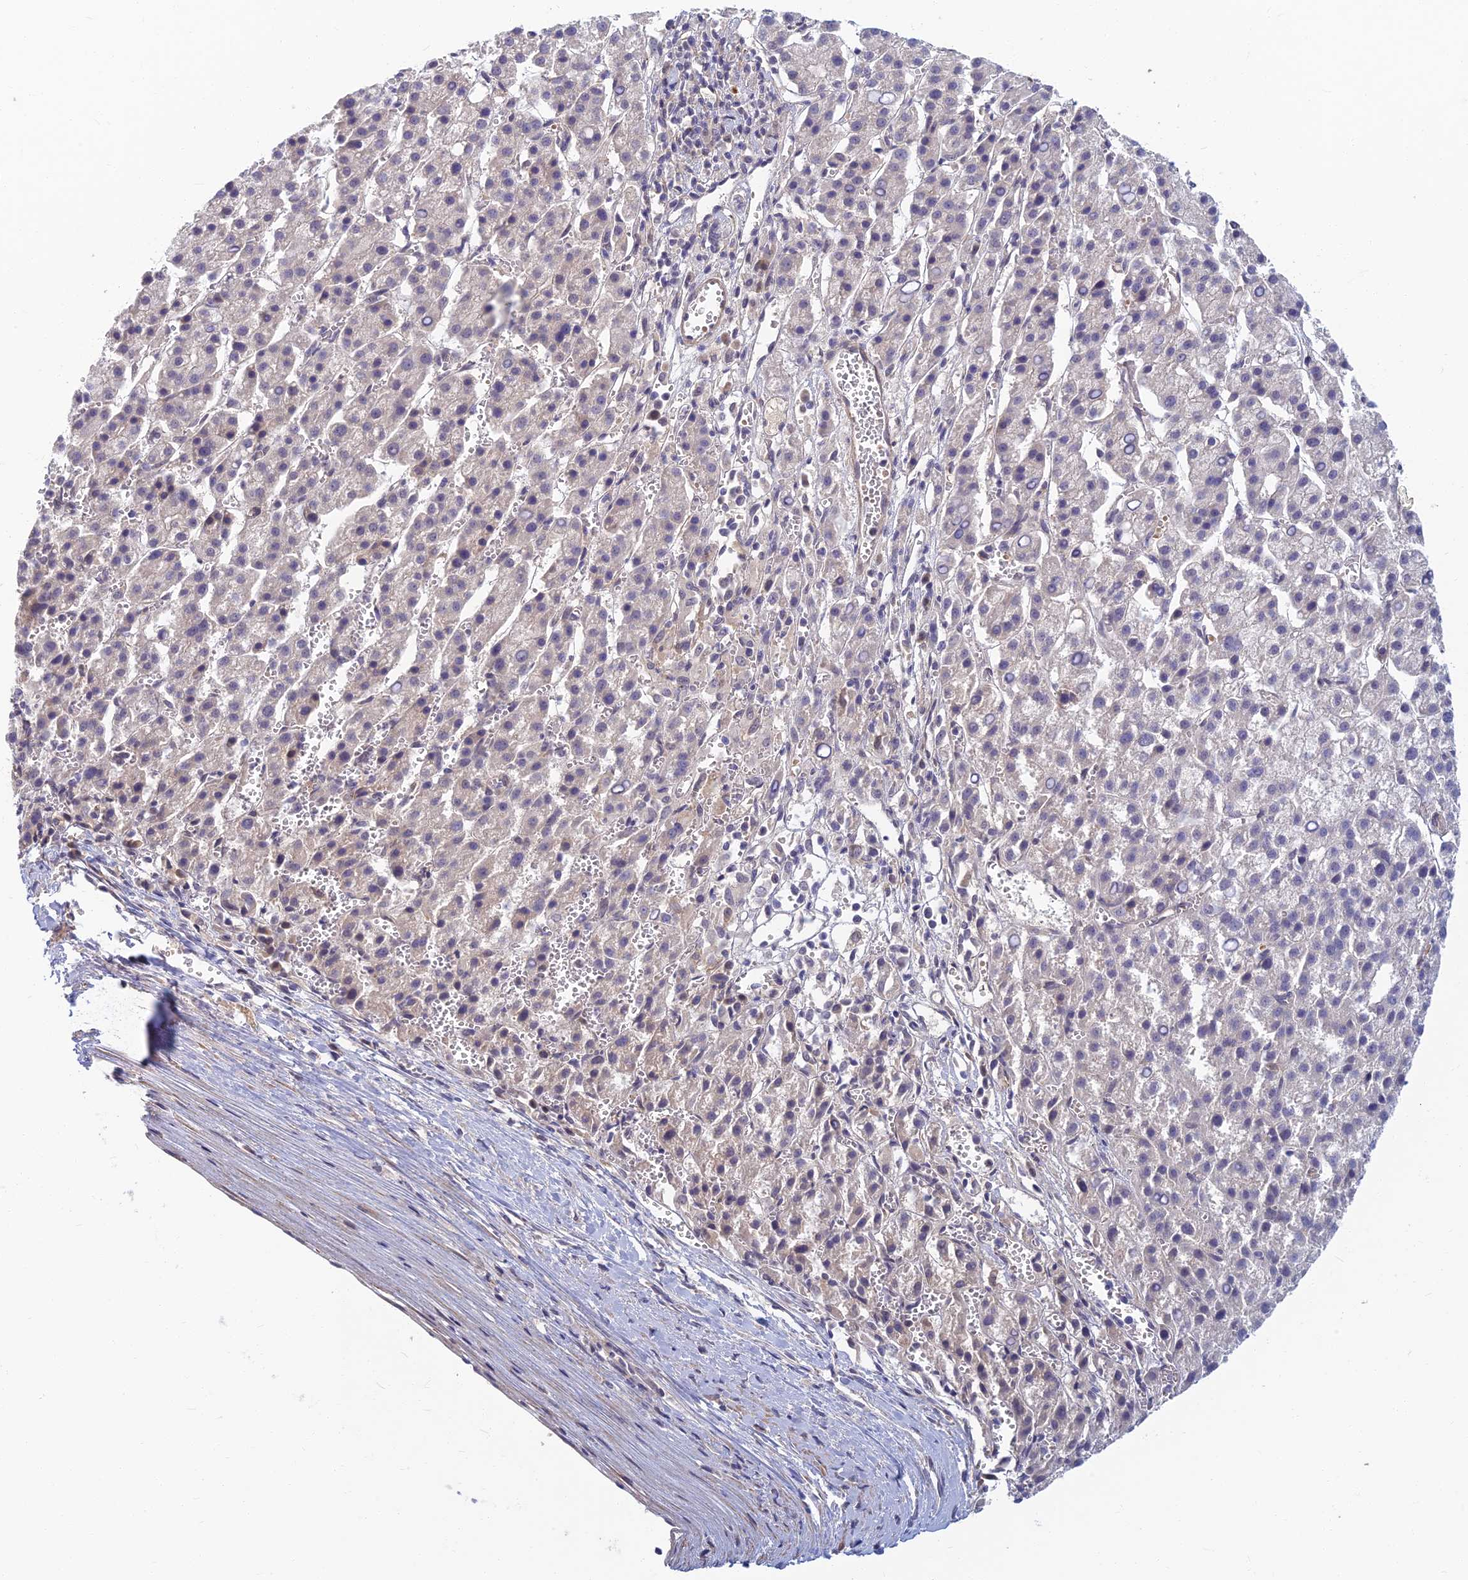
{"staining": {"intensity": "negative", "quantity": "none", "location": "none"}, "tissue": "liver cancer", "cell_type": "Tumor cells", "image_type": "cancer", "snomed": [{"axis": "morphology", "description": "Carcinoma, Hepatocellular, NOS"}, {"axis": "topography", "description": "Liver"}], "caption": "Liver hepatocellular carcinoma was stained to show a protein in brown. There is no significant expression in tumor cells.", "gene": "TCEA2", "patient": {"sex": "female", "age": 58}}